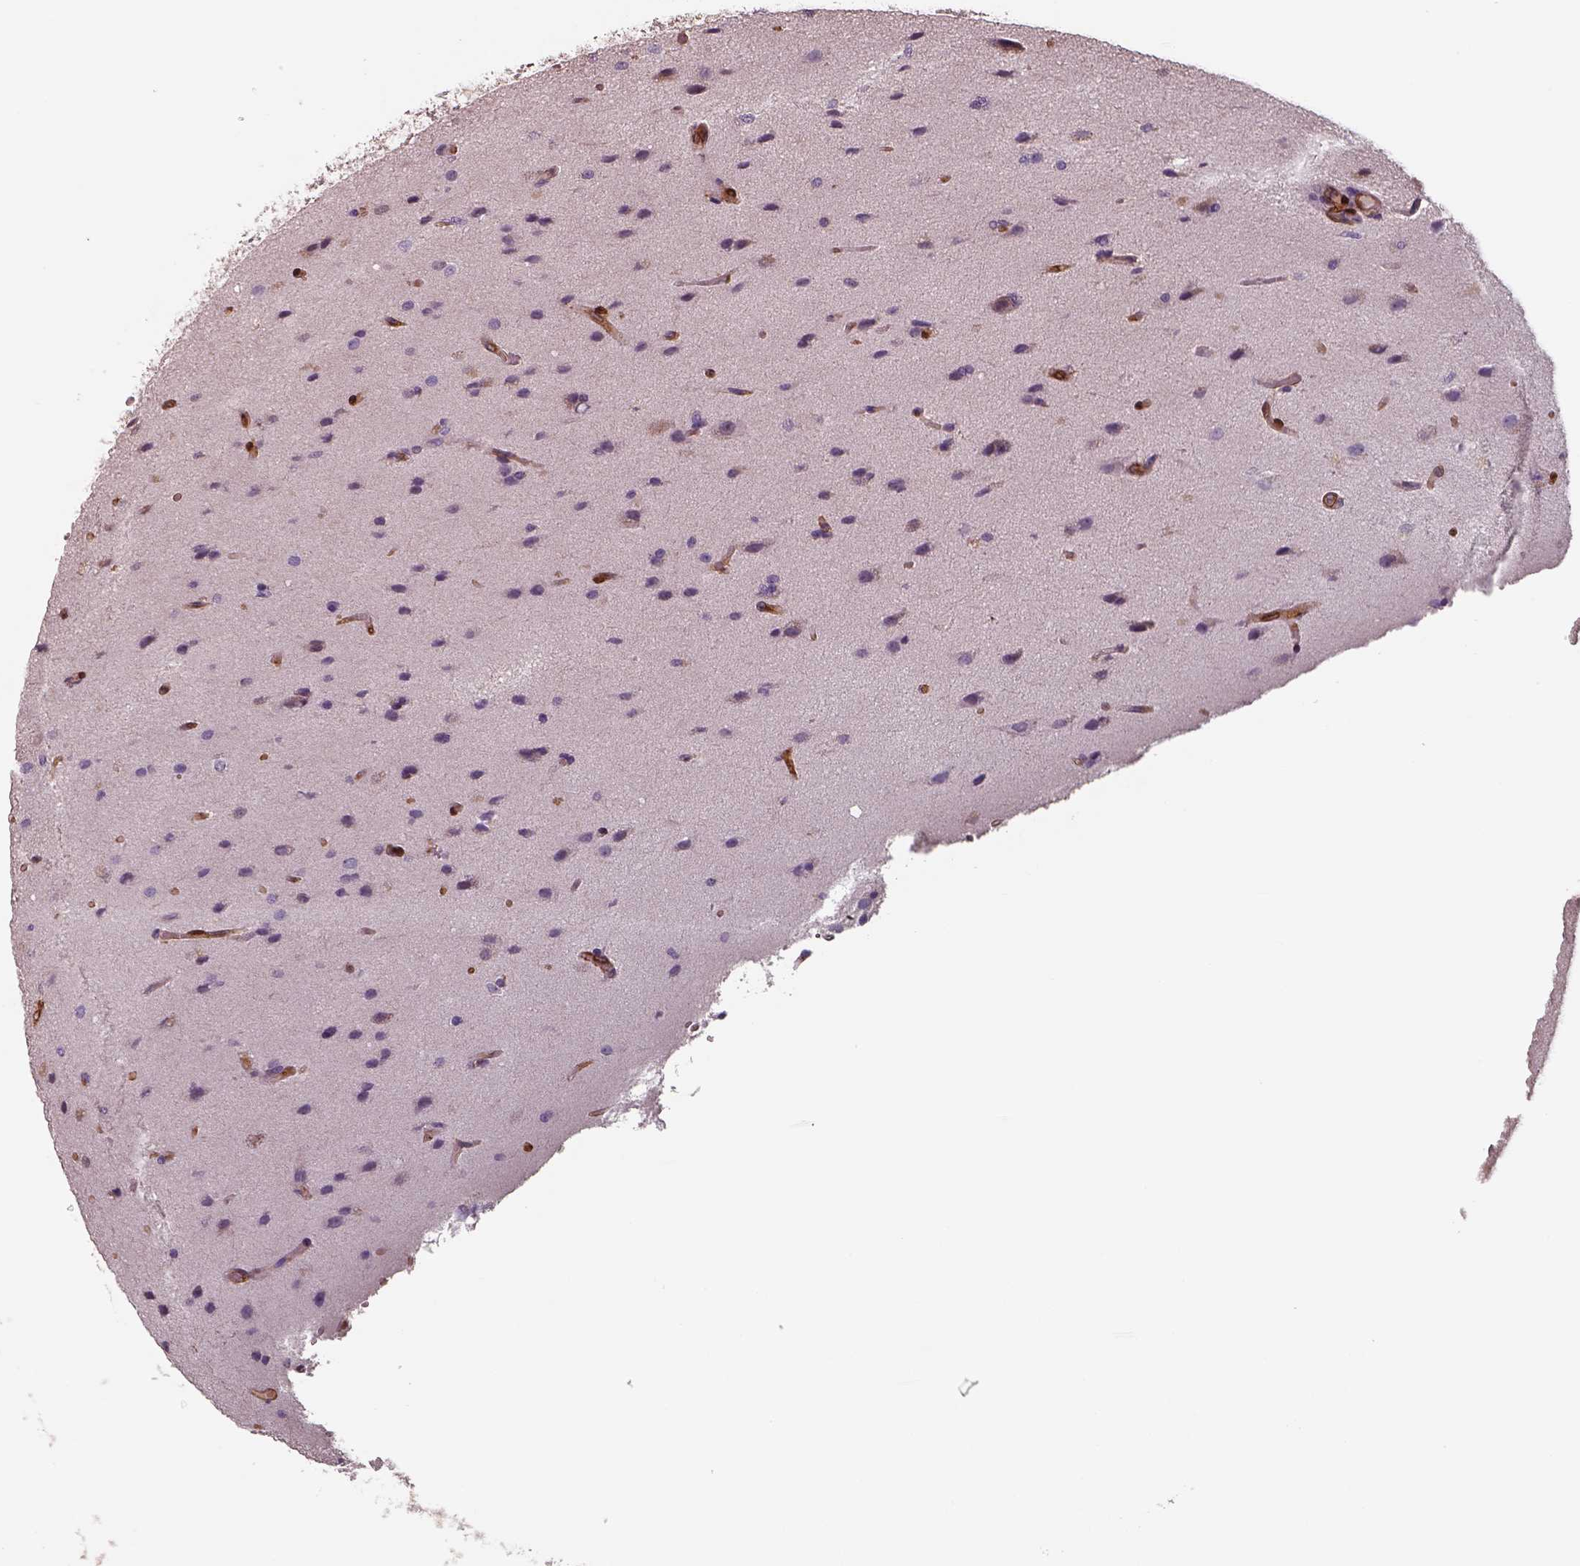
{"staining": {"intensity": "negative", "quantity": "none", "location": "none"}, "tissue": "glioma", "cell_type": "Tumor cells", "image_type": "cancer", "snomed": [{"axis": "morphology", "description": "Glioma, malignant, High grade"}, {"axis": "topography", "description": "Brain"}], "caption": "DAB immunohistochemical staining of glioma demonstrates no significant positivity in tumor cells.", "gene": "ISYNA1", "patient": {"sex": "male", "age": 68}}